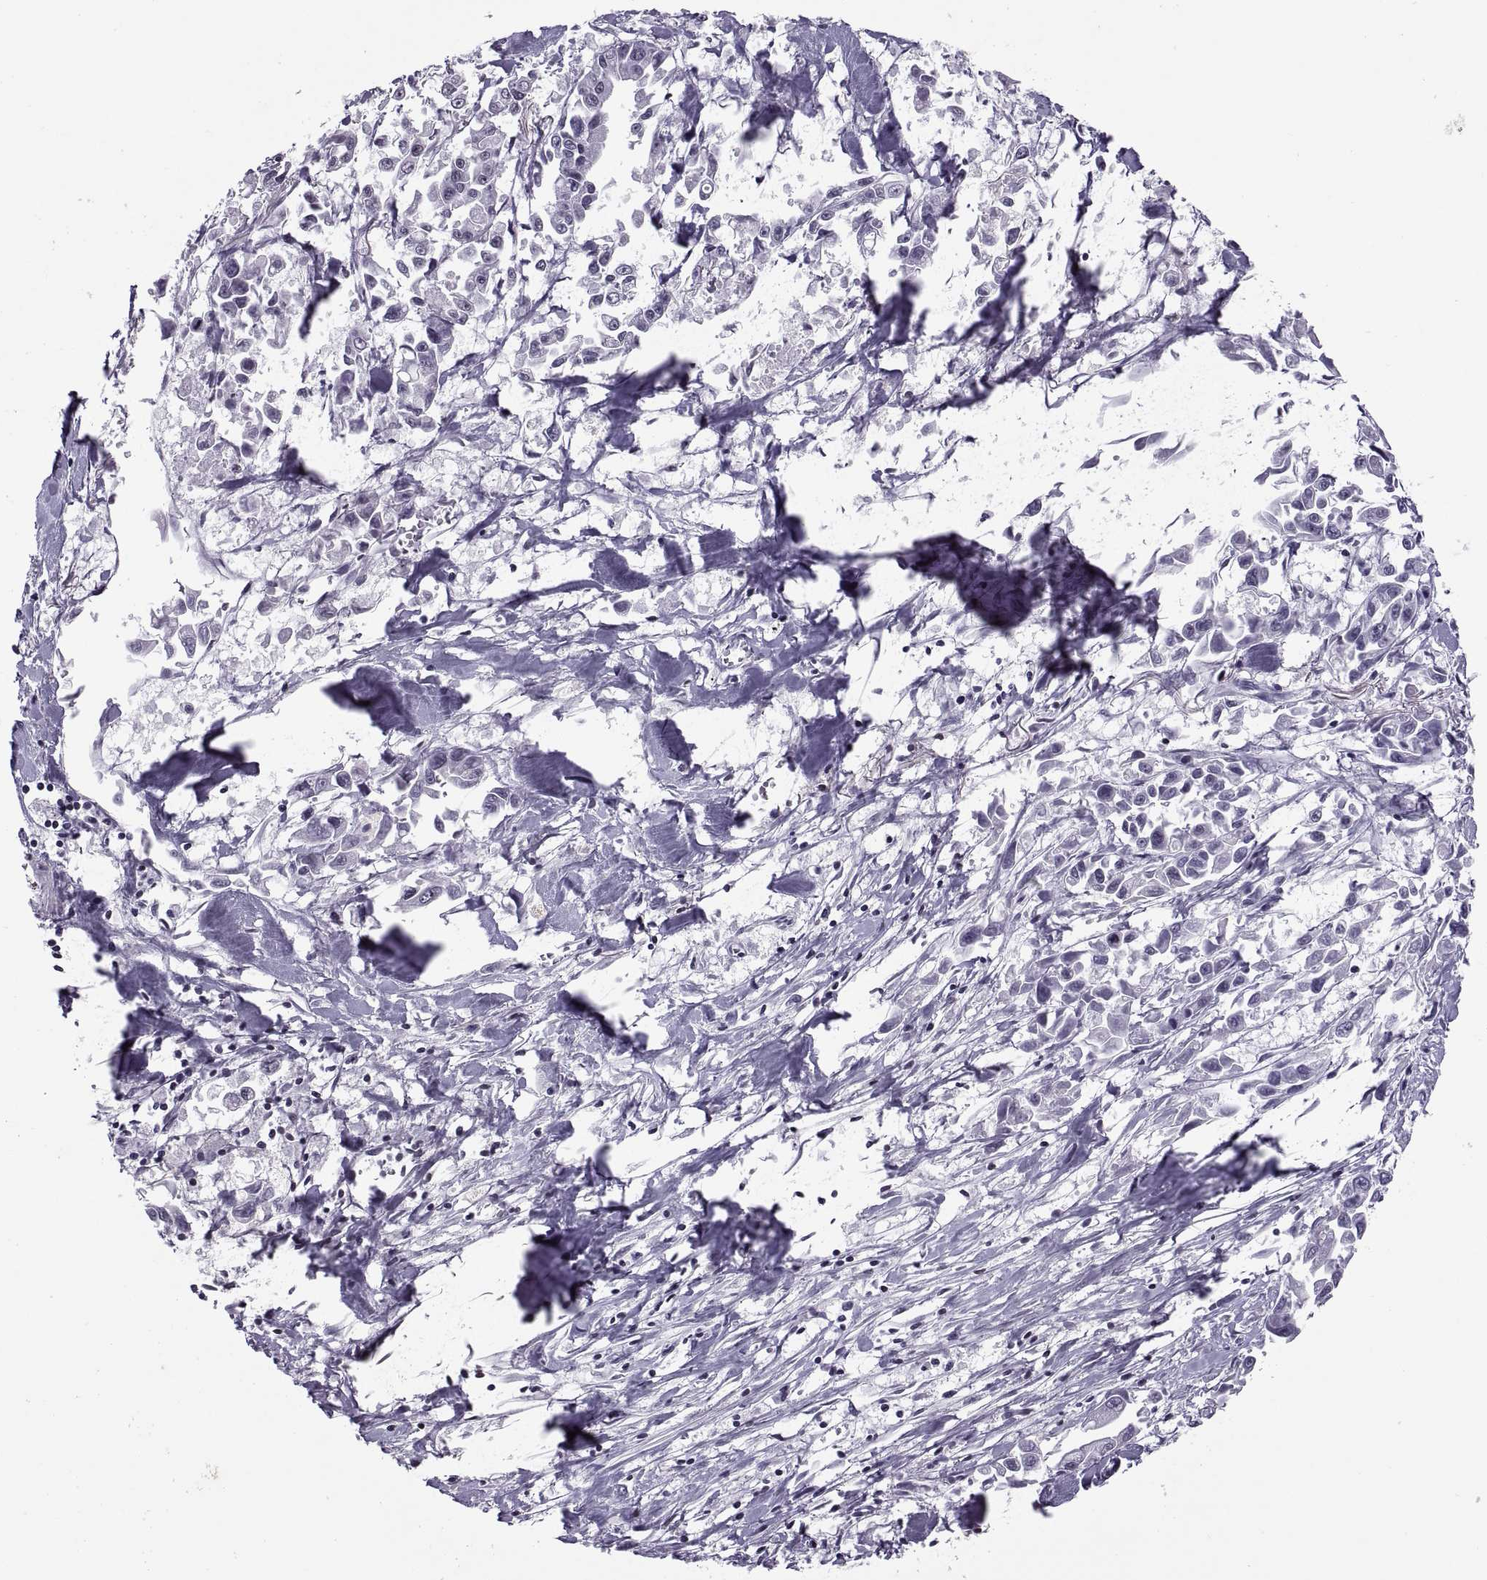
{"staining": {"intensity": "negative", "quantity": "none", "location": "none"}, "tissue": "pancreatic cancer", "cell_type": "Tumor cells", "image_type": "cancer", "snomed": [{"axis": "morphology", "description": "Adenocarcinoma, NOS"}, {"axis": "topography", "description": "Pancreas"}], "caption": "This is an IHC photomicrograph of human pancreatic cancer. There is no staining in tumor cells.", "gene": "H1-8", "patient": {"sex": "female", "age": 83}}